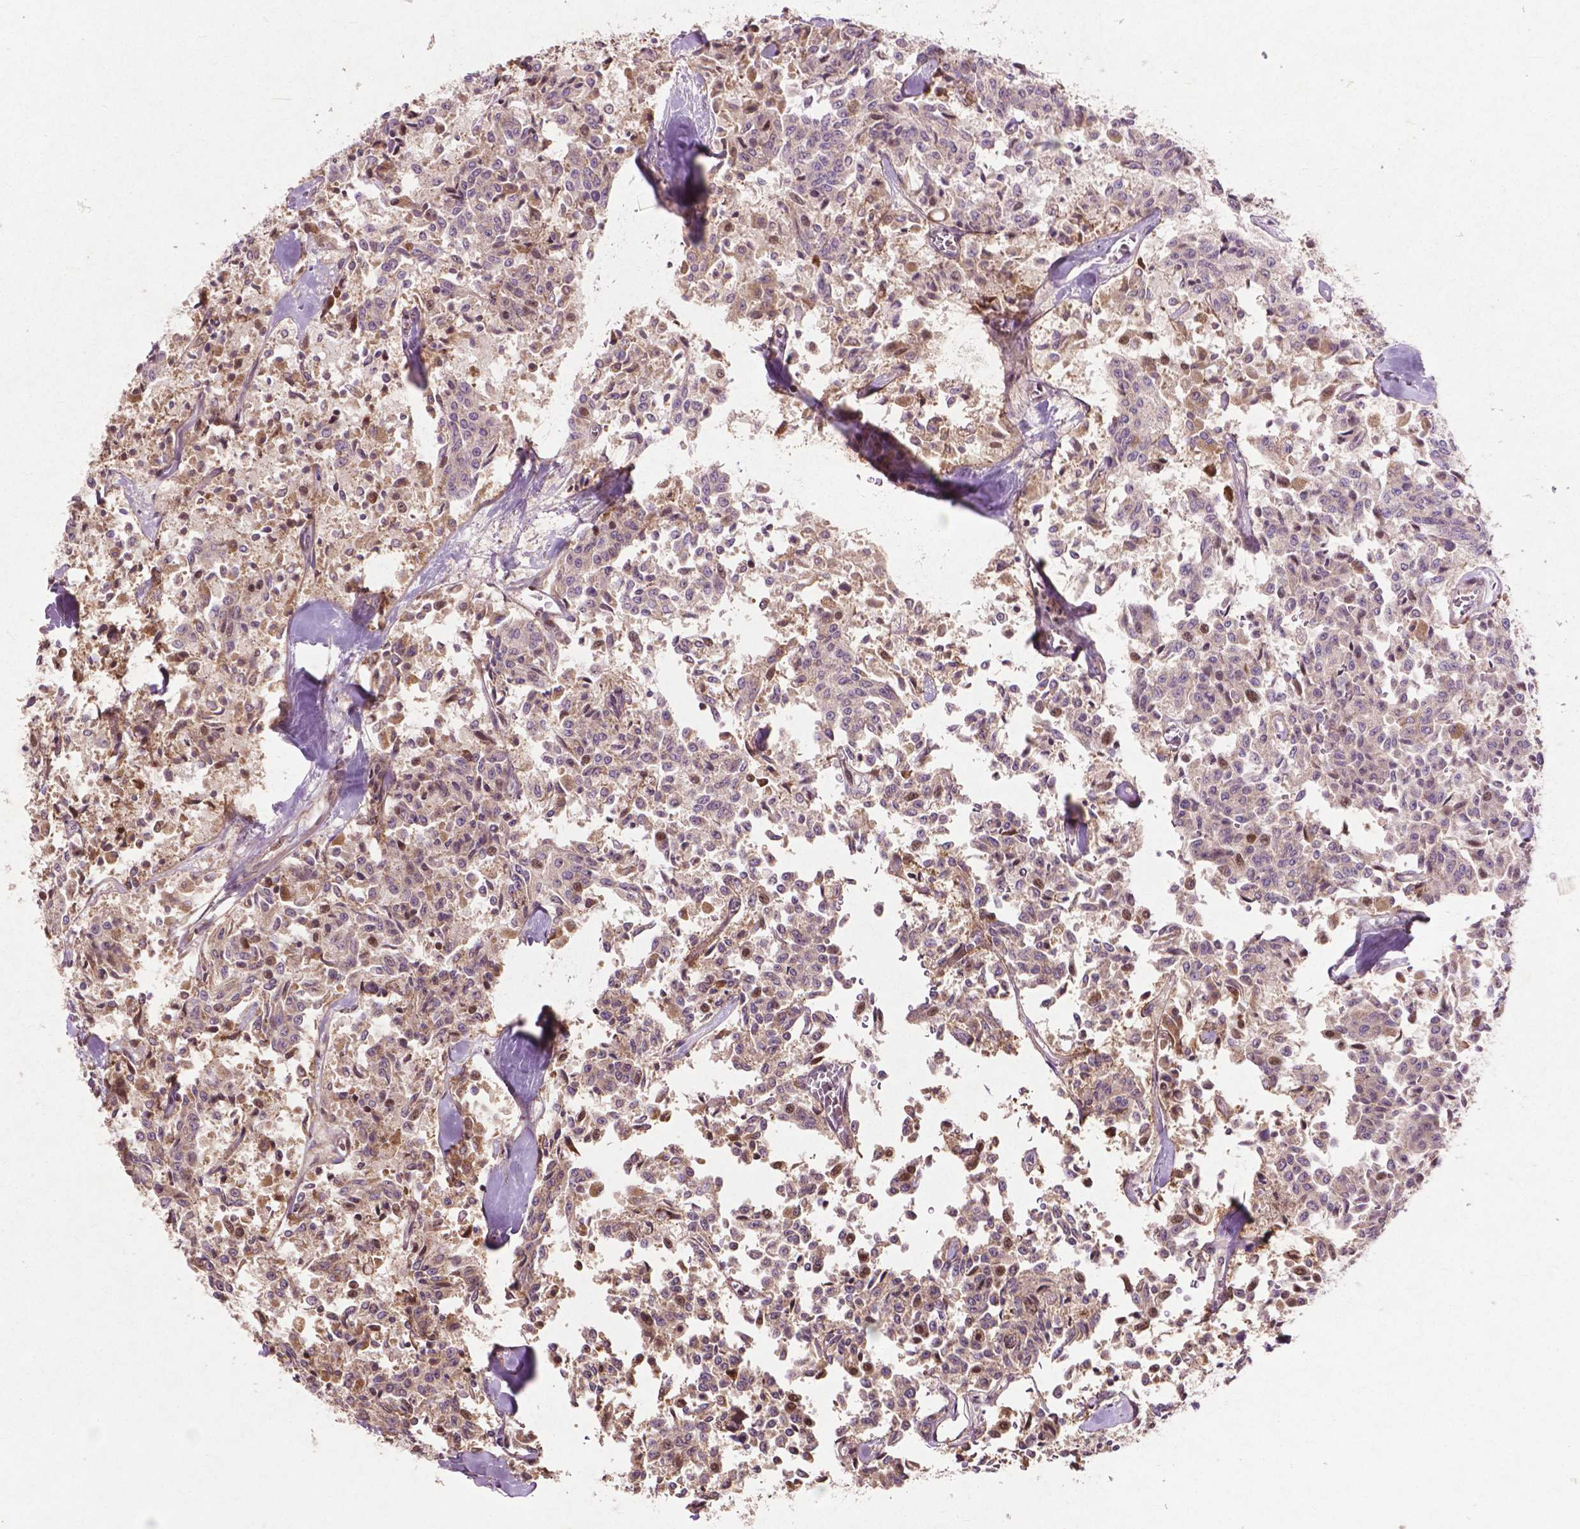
{"staining": {"intensity": "moderate", "quantity": "<25%", "location": "nuclear"}, "tissue": "carcinoid", "cell_type": "Tumor cells", "image_type": "cancer", "snomed": [{"axis": "morphology", "description": "Carcinoid, malignant, NOS"}, {"axis": "topography", "description": "Lung"}], "caption": "The micrograph exhibits staining of carcinoid, revealing moderate nuclear protein positivity (brown color) within tumor cells.", "gene": "B3GALNT2", "patient": {"sex": "male", "age": 71}}